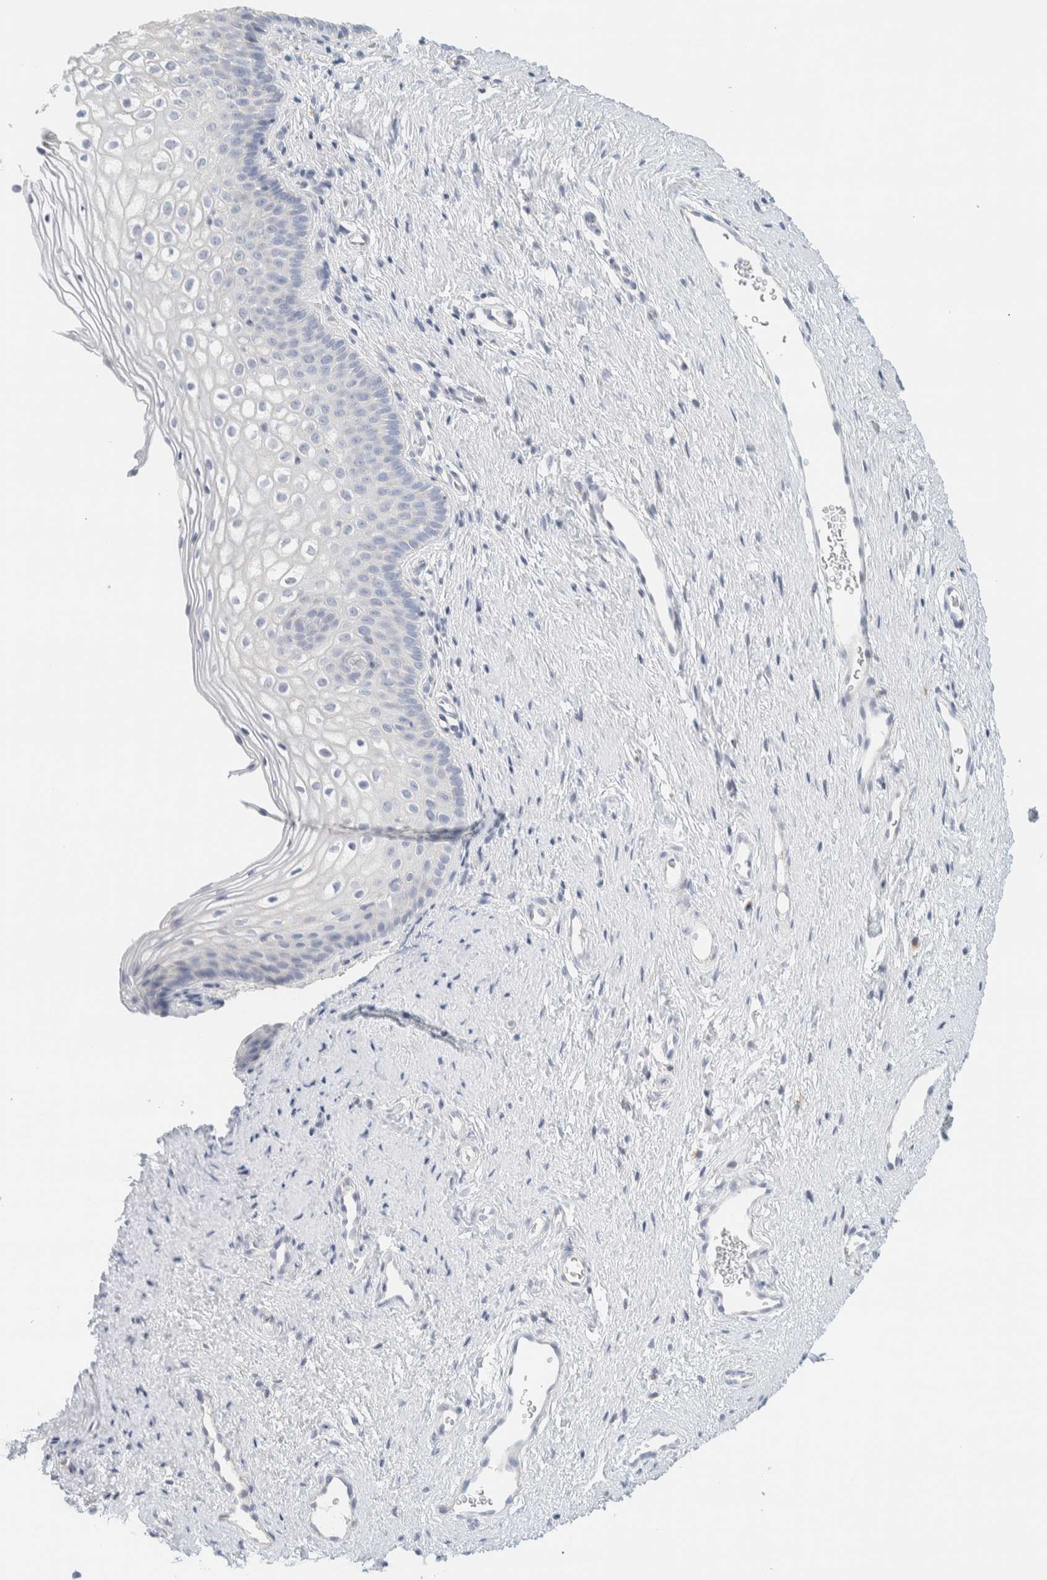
{"staining": {"intensity": "weak", "quantity": "<25%", "location": "cytoplasmic/membranous"}, "tissue": "cervix", "cell_type": "Glandular cells", "image_type": "normal", "snomed": [{"axis": "morphology", "description": "Normal tissue, NOS"}, {"axis": "topography", "description": "Cervix"}], "caption": "This is a histopathology image of IHC staining of unremarkable cervix, which shows no staining in glandular cells.", "gene": "SPNS3", "patient": {"sex": "female", "age": 27}}